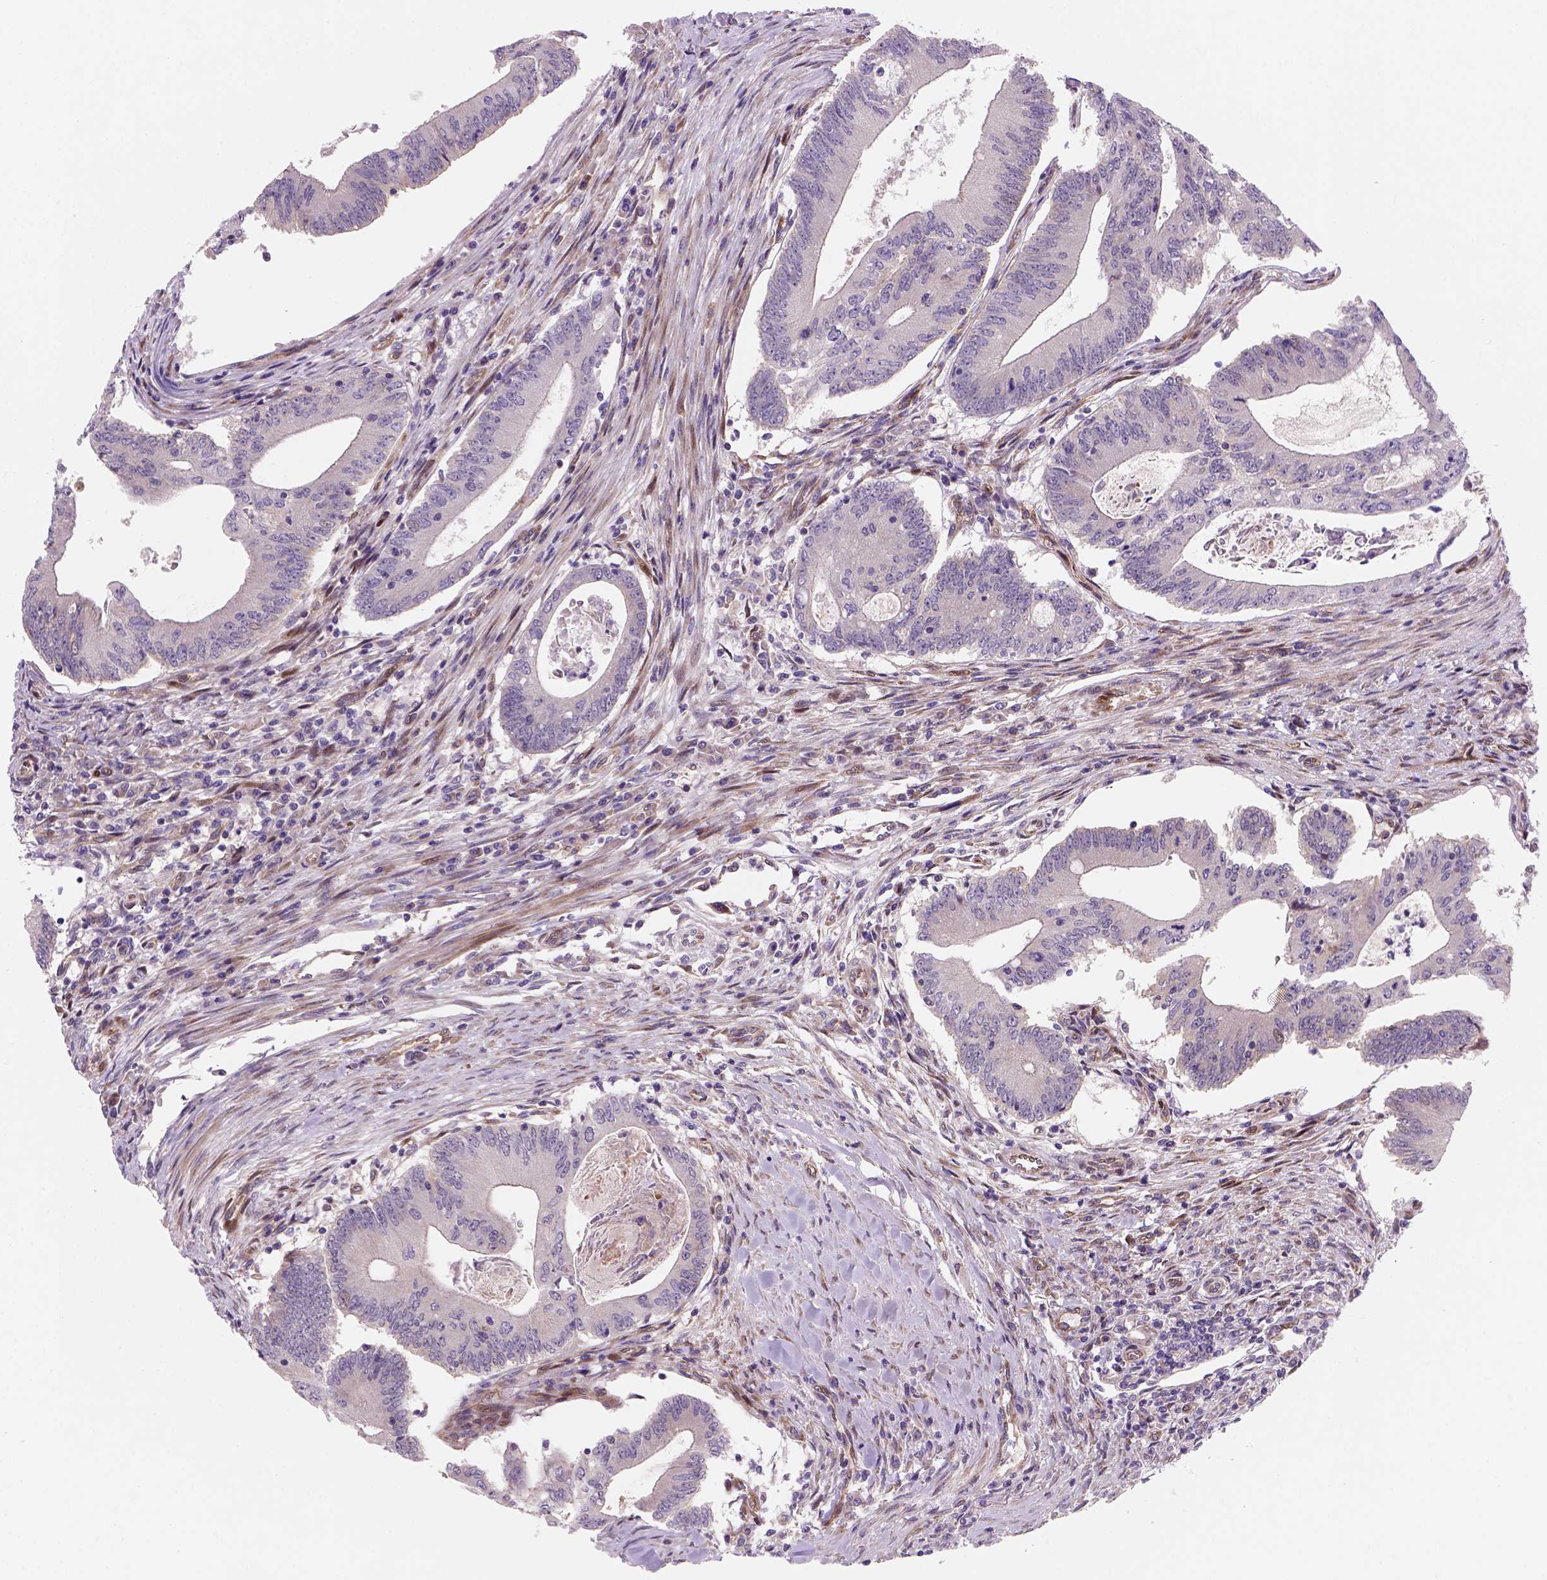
{"staining": {"intensity": "weak", "quantity": "<25%", "location": "cytoplasmic/membranous"}, "tissue": "colorectal cancer", "cell_type": "Tumor cells", "image_type": "cancer", "snomed": [{"axis": "morphology", "description": "Adenocarcinoma, NOS"}, {"axis": "topography", "description": "Colon"}], "caption": "Tumor cells are negative for brown protein staining in colorectal adenocarcinoma. Nuclei are stained in blue.", "gene": "VSTM5", "patient": {"sex": "female", "age": 70}}